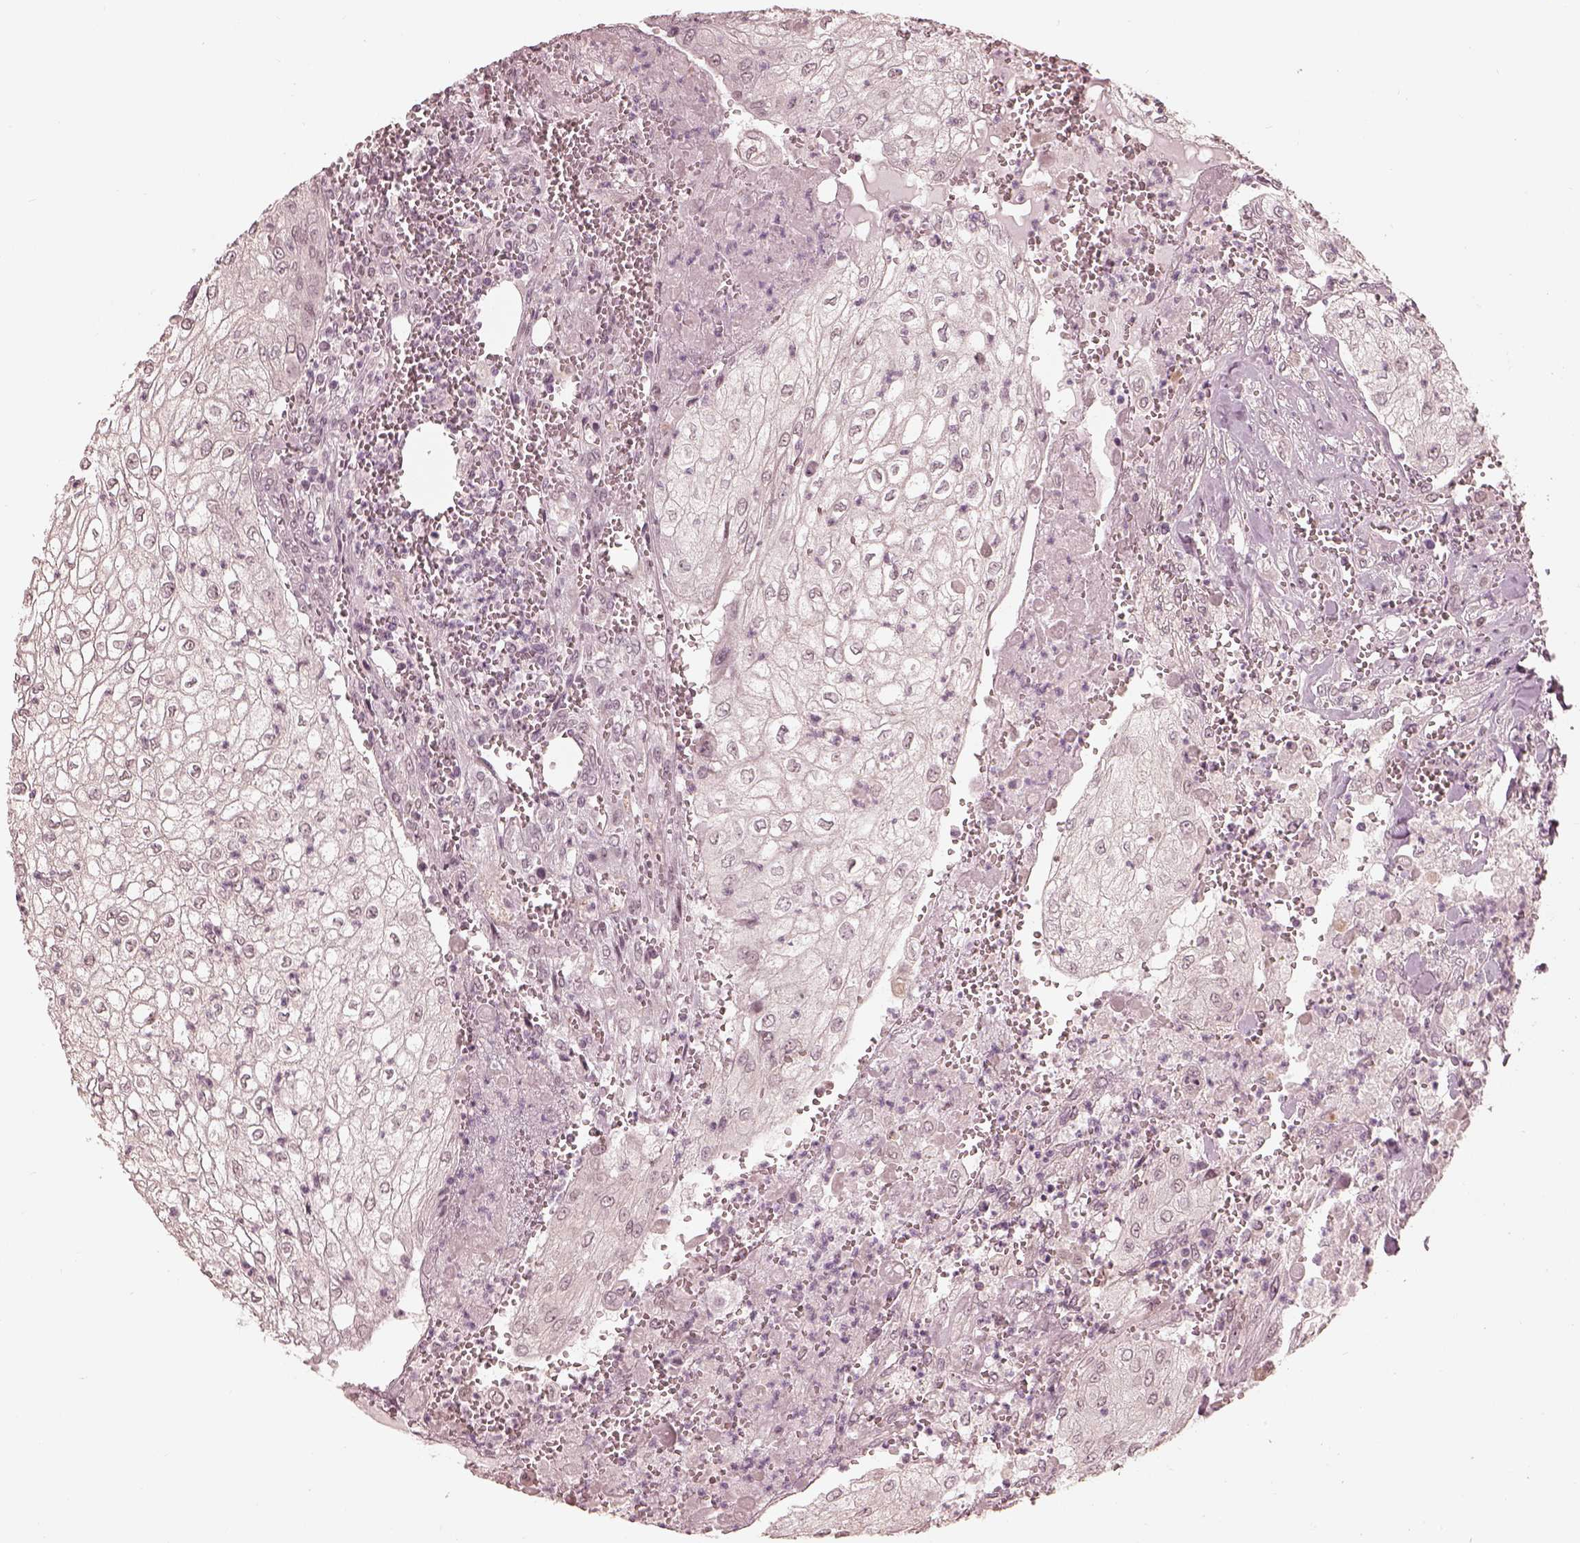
{"staining": {"intensity": "negative", "quantity": "none", "location": "none"}, "tissue": "urothelial cancer", "cell_type": "Tumor cells", "image_type": "cancer", "snomed": [{"axis": "morphology", "description": "Urothelial carcinoma, High grade"}, {"axis": "topography", "description": "Urinary bladder"}], "caption": "Photomicrograph shows no protein staining in tumor cells of urothelial carcinoma (high-grade) tissue.", "gene": "IQCG", "patient": {"sex": "male", "age": 62}}